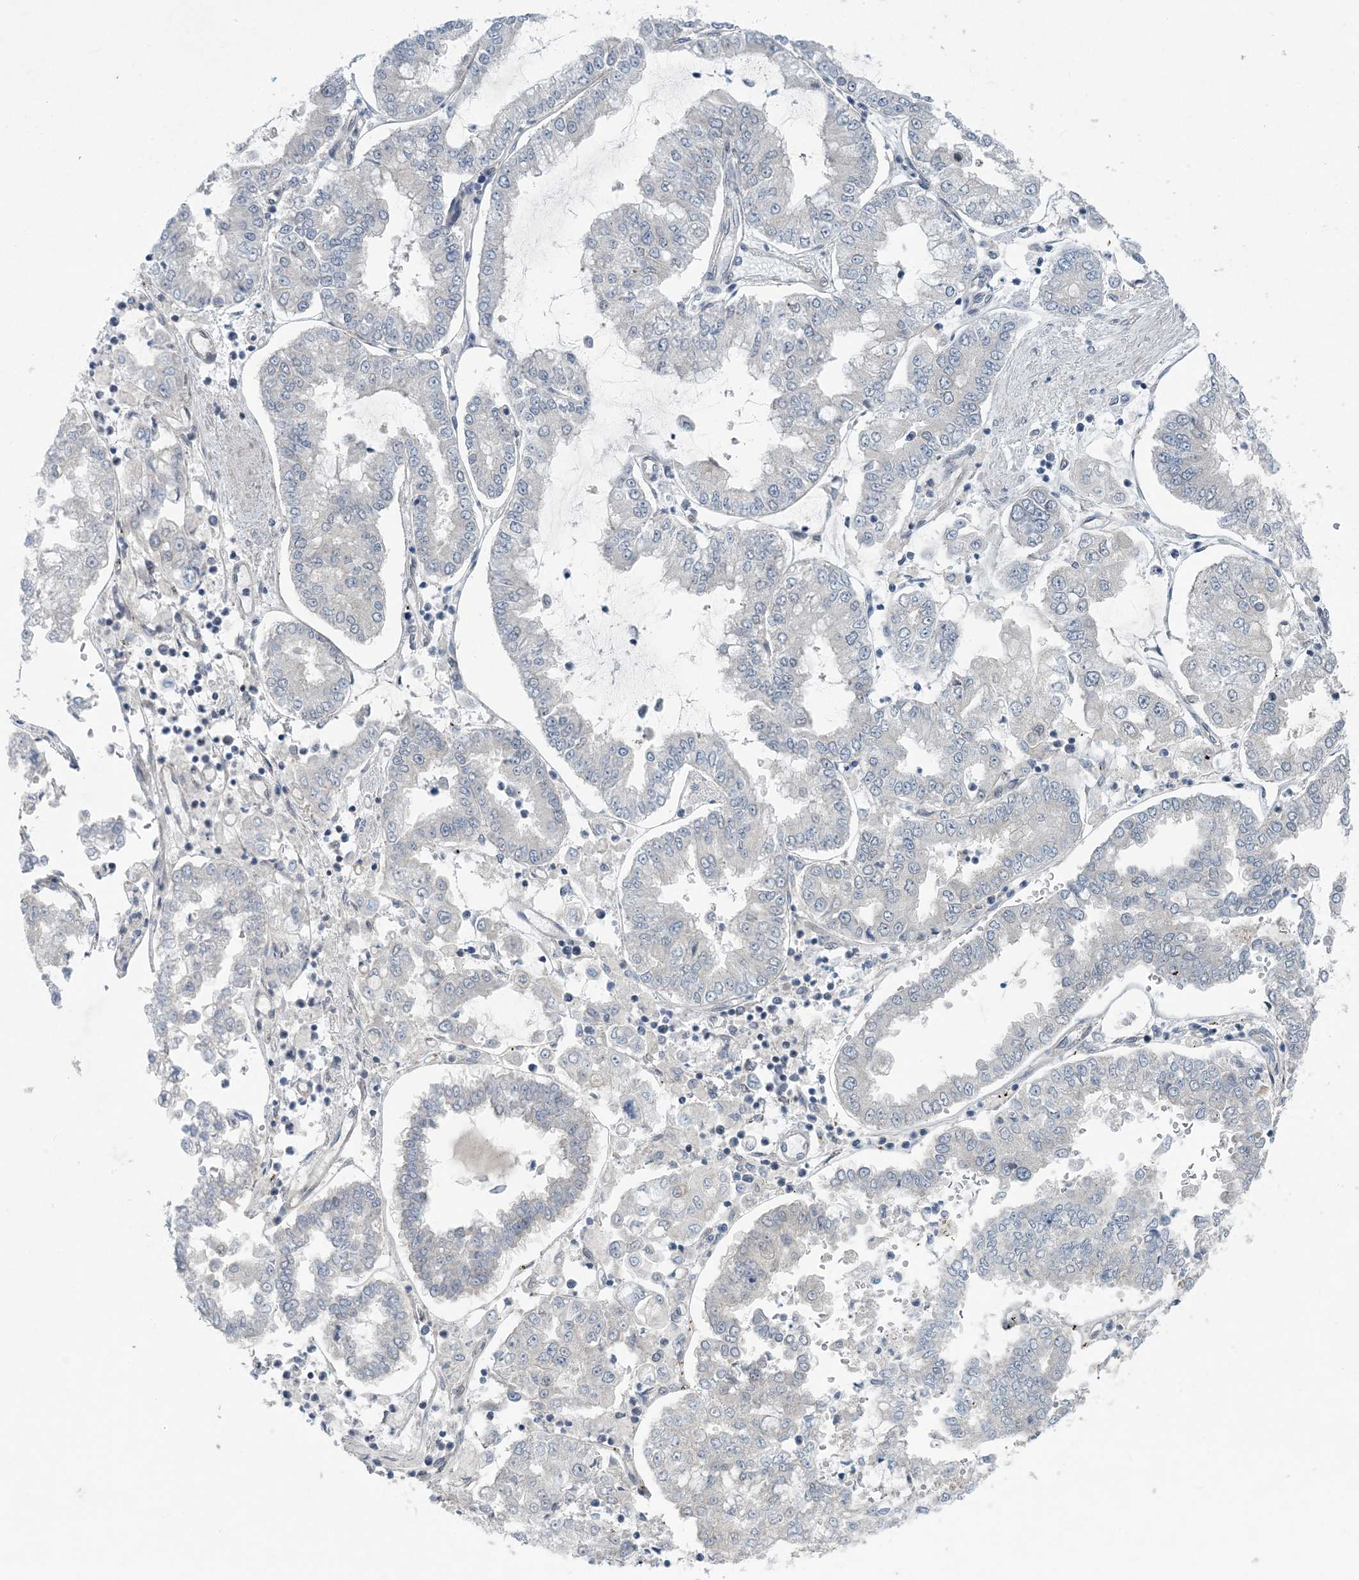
{"staining": {"intensity": "negative", "quantity": "none", "location": "none"}, "tissue": "stomach cancer", "cell_type": "Tumor cells", "image_type": "cancer", "snomed": [{"axis": "morphology", "description": "Adenocarcinoma, NOS"}, {"axis": "topography", "description": "Stomach"}], "caption": "This photomicrograph is of stomach cancer (adenocarcinoma) stained with IHC to label a protein in brown with the nuclei are counter-stained blue. There is no positivity in tumor cells.", "gene": "HIKESHI", "patient": {"sex": "male", "age": 76}}